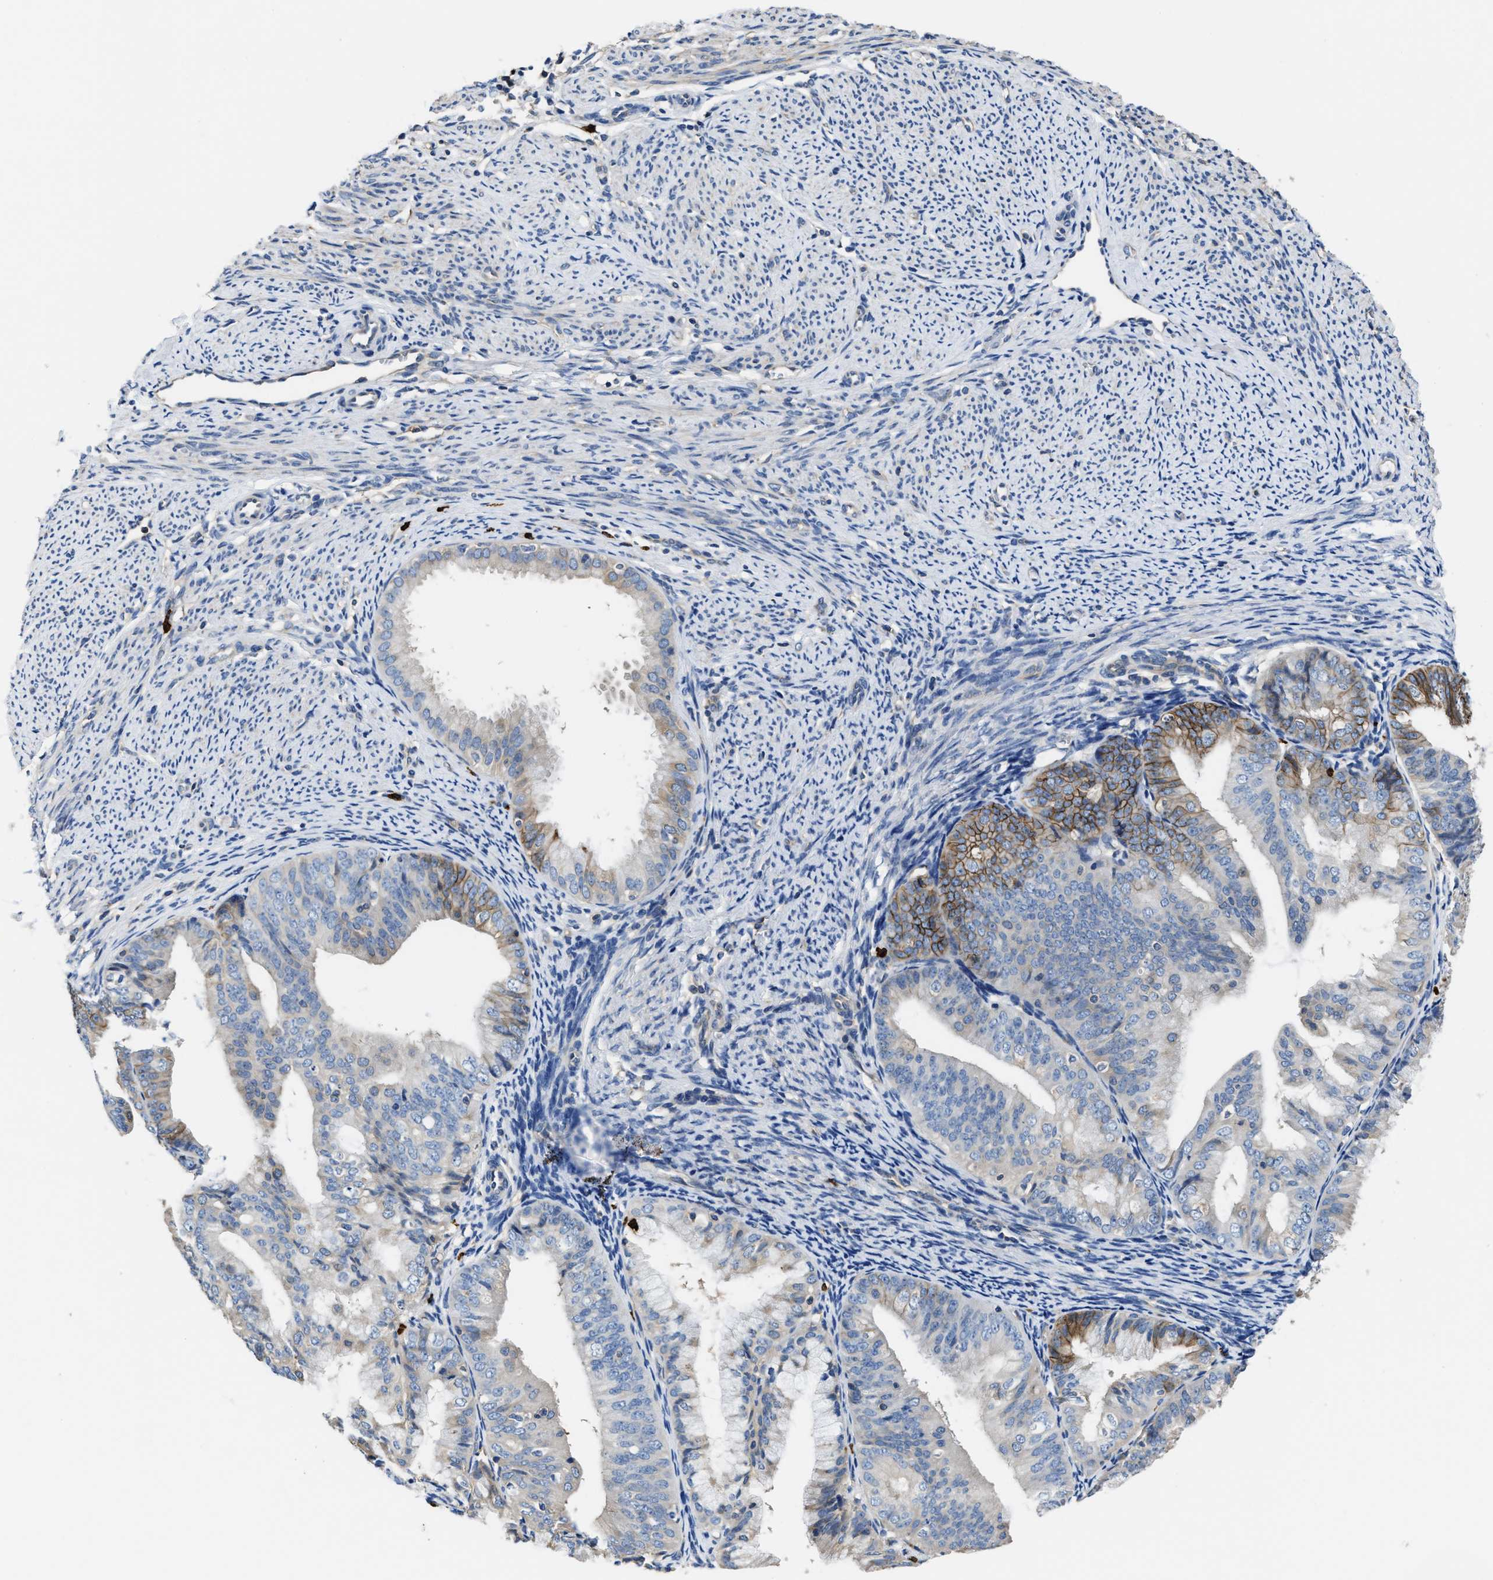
{"staining": {"intensity": "moderate", "quantity": "<25%", "location": "cytoplasmic/membranous"}, "tissue": "endometrial cancer", "cell_type": "Tumor cells", "image_type": "cancer", "snomed": [{"axis": "morphology", "description": "Adenocarcinoma, NOS"}, {"axis": "topography", "description": "Endometrium"}], "caption": "Tumor cells demonstrate low levels of moderate cytoplasmic/membranous positivity in about <25% of cells in human endometrial cancer.", "gene": "TRAF6", "patient": {"sex": "female", "age": 63}}